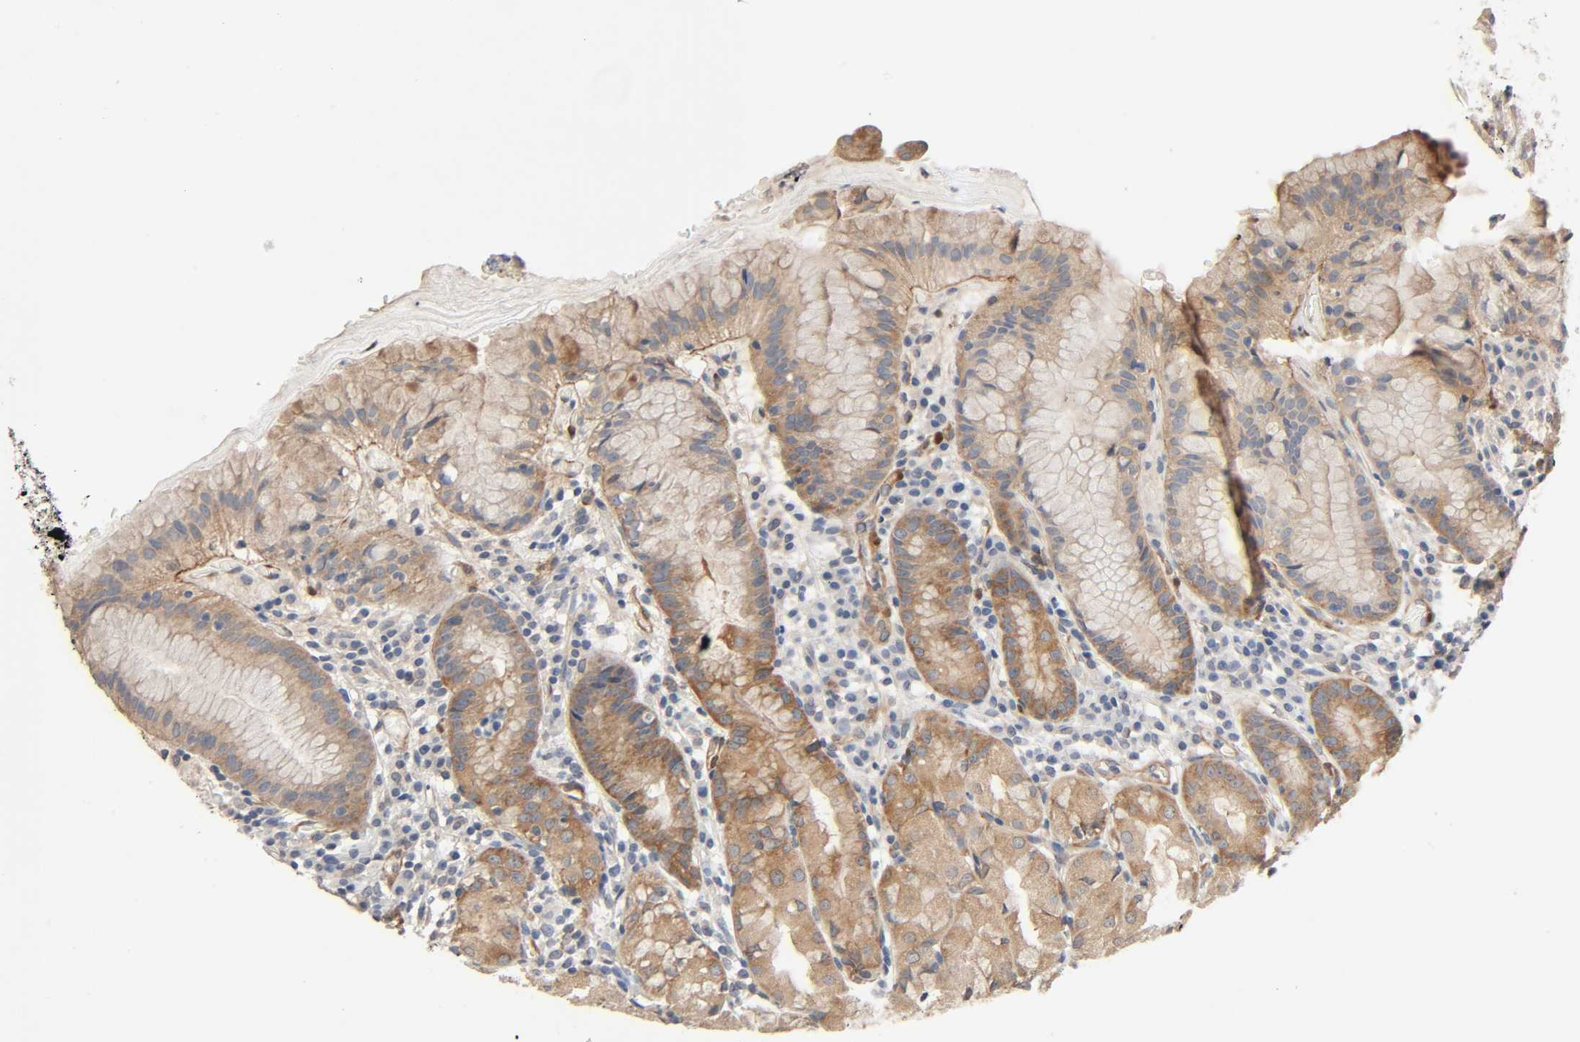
{"staining": {"intensity": "weak", "quantity": ">75%", "location": "cytoplasmic/membranous"}, "tissue": "stomach", "cell_type": "Glandular cells", "image_type": "normal", "snomed": [{"axis": "morphology", "description": "Normal tissue, NOS"}, {"axis": "topography", "description": "Stomach"}, {"axis": "topography", "description": "Stomach, lower"}], "caption": "IHC image of normal stomach stained for a protein (brown), which reveals low levels of weak cytoplasmic/membranous positivity in approximately >75% of glandular cells.", "gene": "PTK2", "patient": {"sex": "female", "age": 75}}